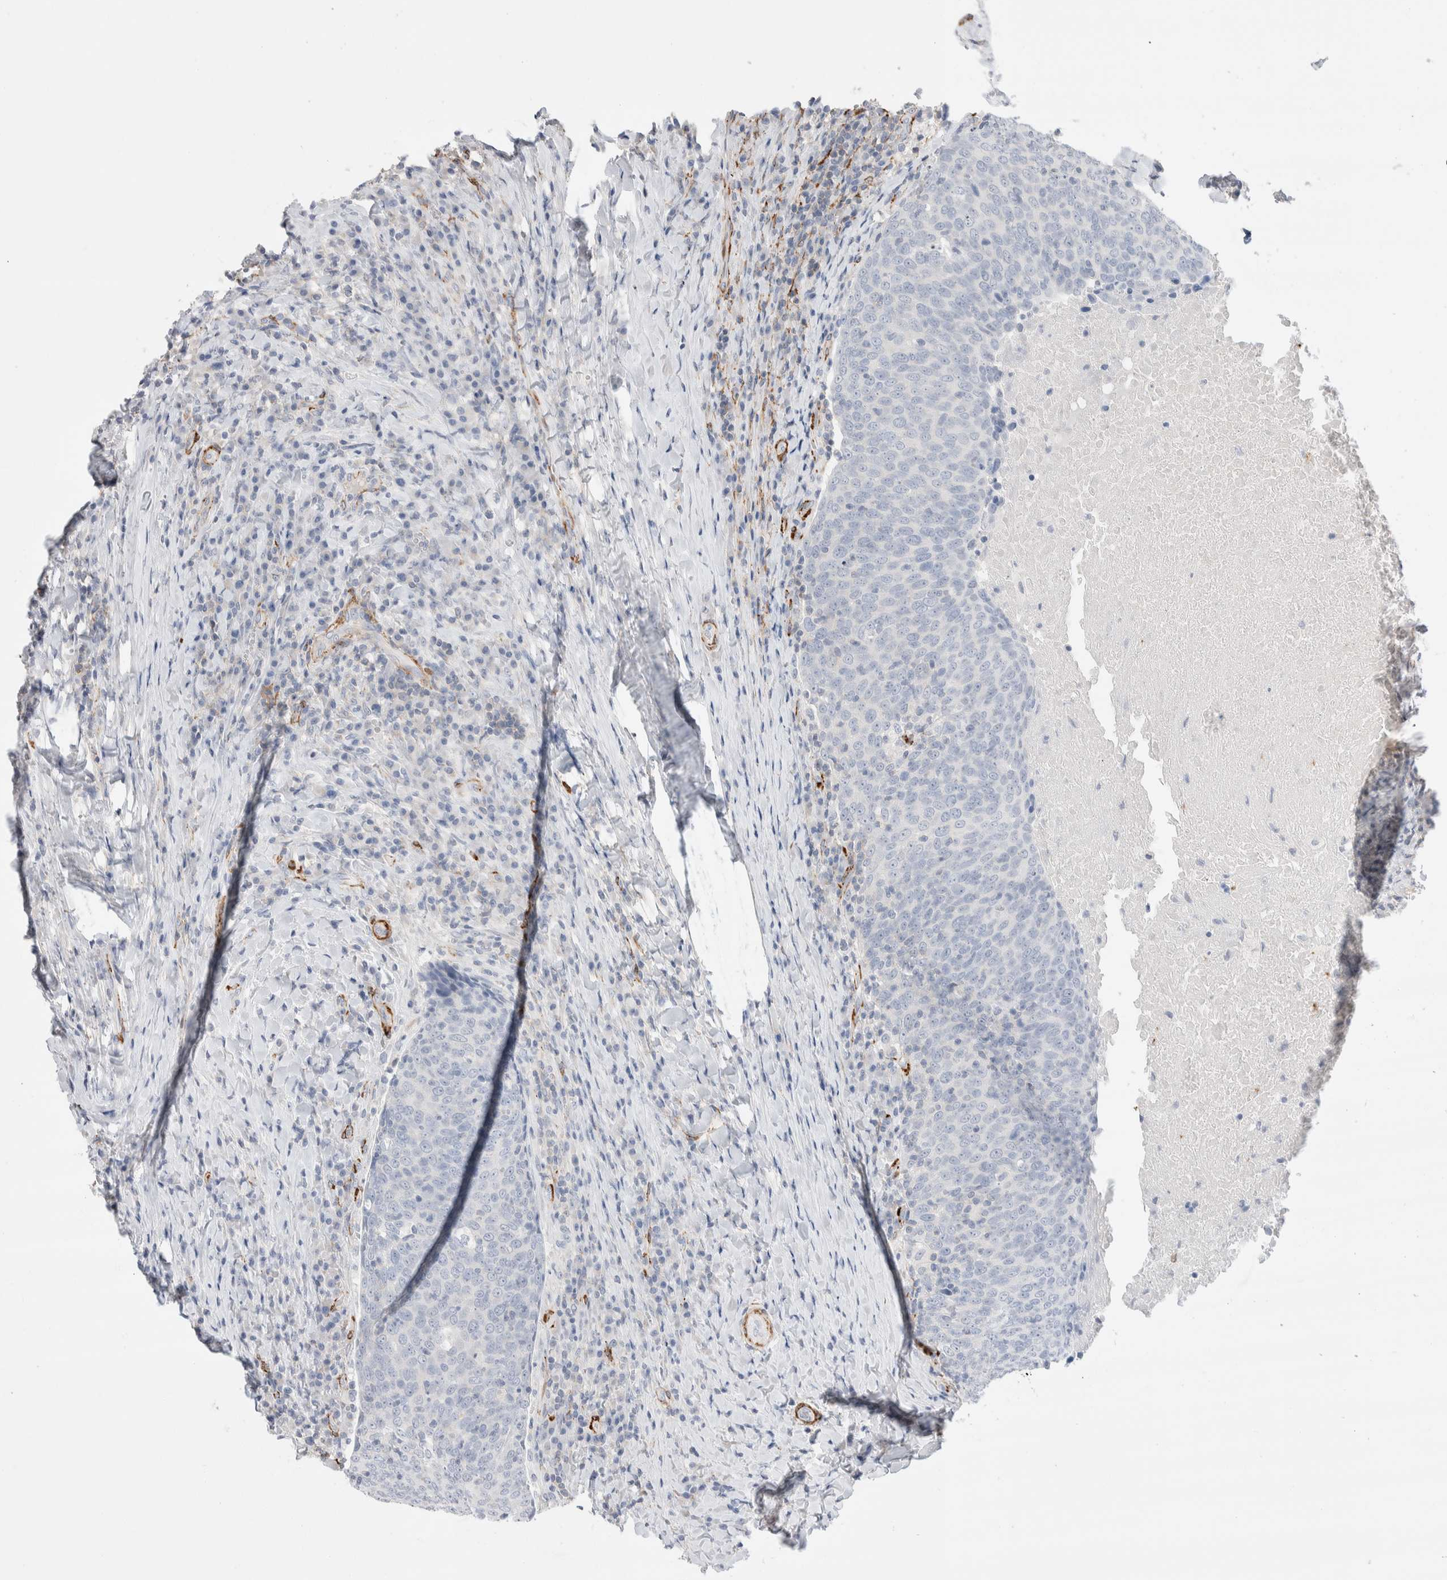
{"staining": {"intensity": "negative", "quantity": "none", "location": "none"}, "tissue": "head and neck cancer", "cell_type": "Tumor cells", "image_type": "cancer", "snomed": [{"axis": "morphology", "description": "Squamous cell carcinoma, NOS"}, {"axis": "morphology", "description": "Squamous cell carcinoma, metastatic, NOS"}, {"axis": "topography", "description": "Lymph node"}, {"axis": "topography", "description": "Head-Neck"}], "caption": "Micrograph shows no protein staining in tumor cells of head and neck cancer (metastatic squamous cell carcinoma) tissue.", "gene": "SEPTIN4", "patient": {"sex": "male", "age": 62}}